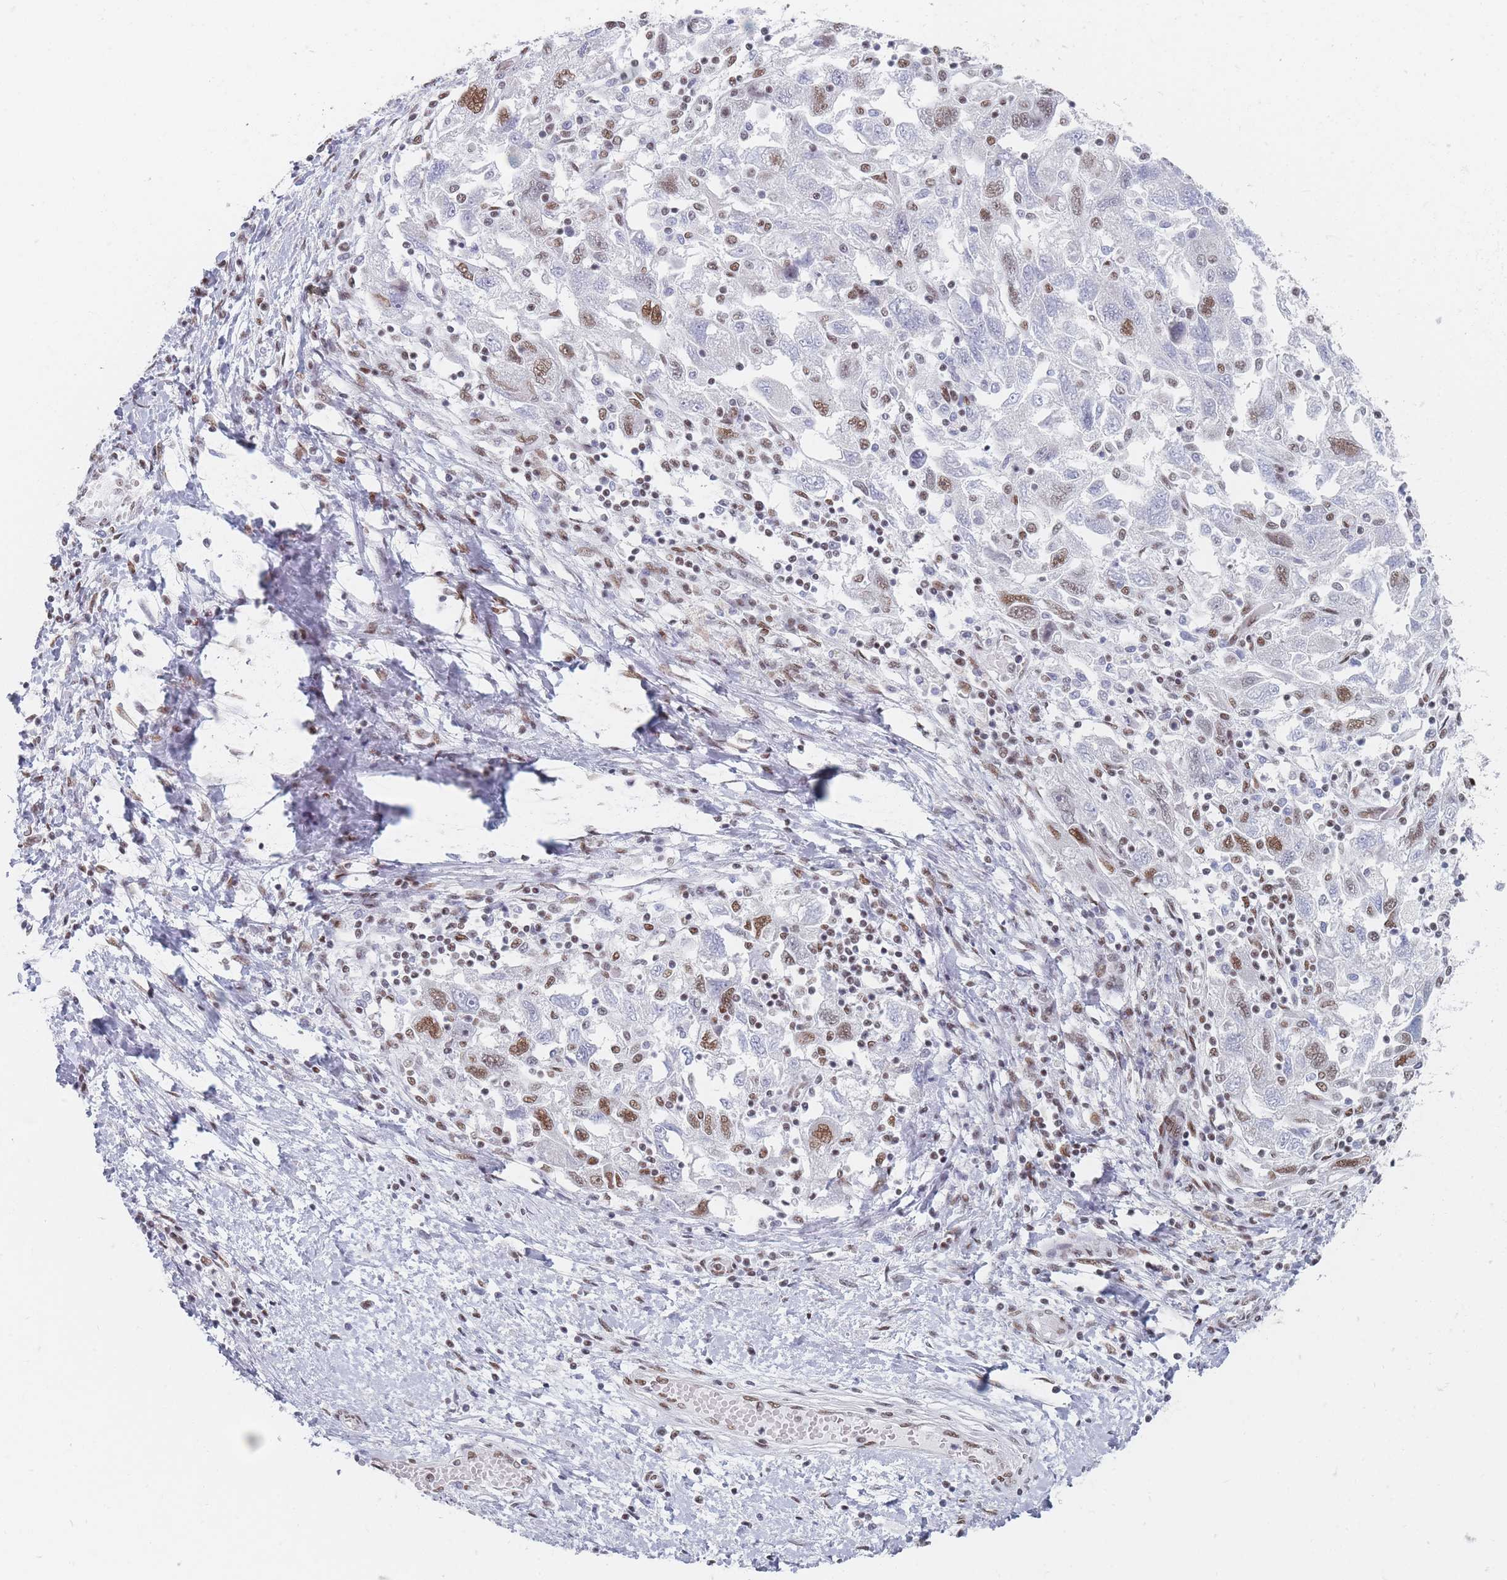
{"staining": {"intensity": "moderate", "quantity": "25%-75%", "location": "nuclear"}, "tissue": "ovarian cancer", "cell_type": "Tumor cells", "image_type": "cancer", "snomed": [{"axis": "morphology", "description": "Carcinoma, NOS"}, {"axis": "morphology", "description": "Cystadenocarcinoma, serous, NOS"}, {"axis": "topography", "description": "Ovary"}], "caption": "About 25%-75% of tumor cells in human carcinoma (ovarian) show moderate nuclear protein staining as visualized by brown immunohistochemical staining.", "gene": "SAFB2", "patient": {"sex": "female", "age": 69}}